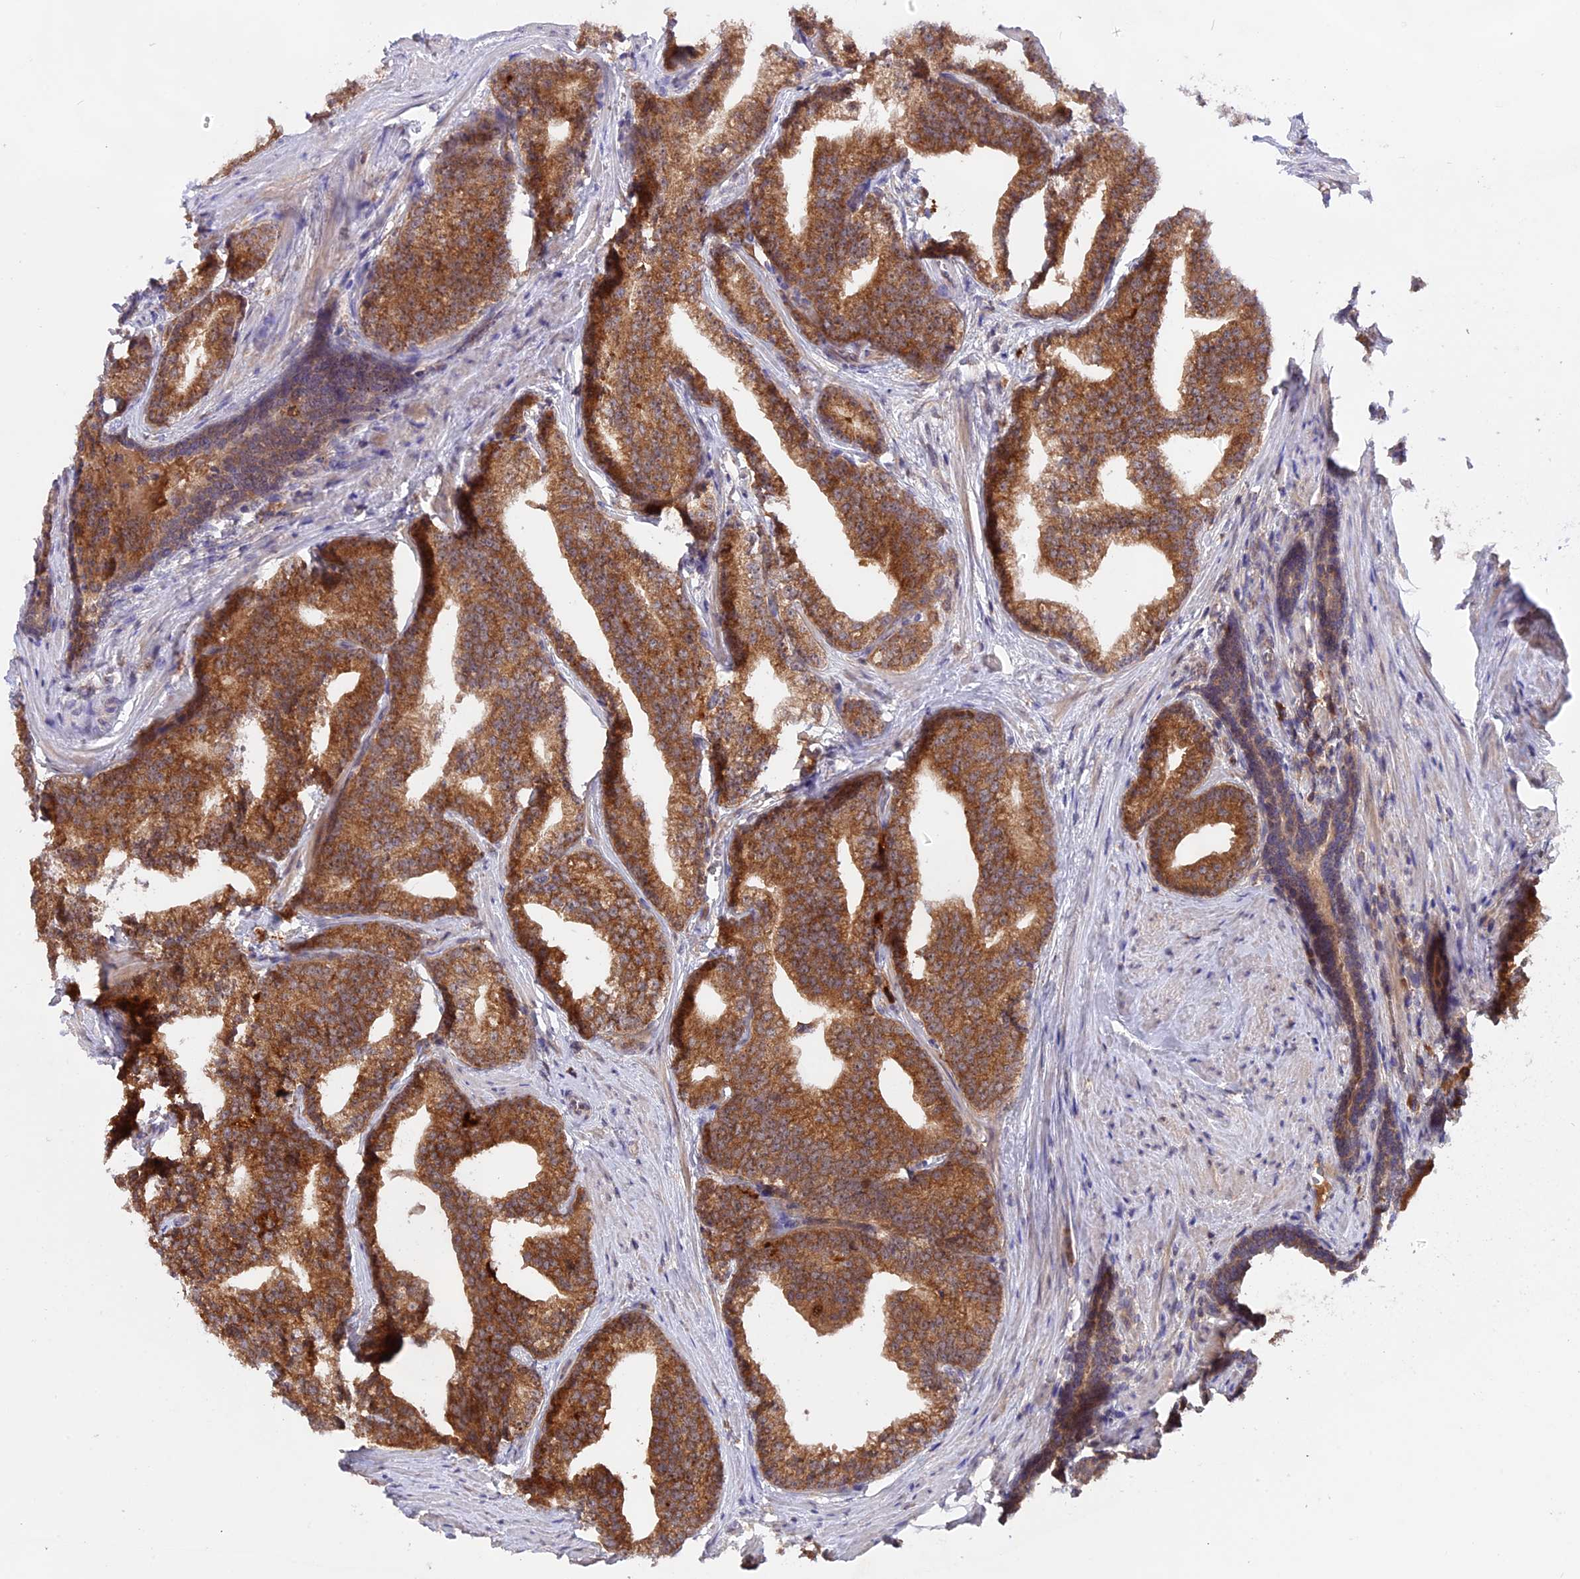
{"staining": {"intensity": "moderate", "quantity": ">75%", "location": "cytoplasmic/membranous"}, "tissue": "prostate cancer", "cell_type": "Tumor cells", "image_type": "cancer", "snomed": [{"axis": "morphology", "description": "Adenocarcinoma, Low grade"}, {"axis": "topography", "description": "Prostate"}], "caption": "Human prostate cancer (adenocarcinoma (low-grade)) stained with a protein marker demonstrates moderate staining in tumor cells.", "gene": "MARK4", "patient": {"sex": "male", "age": 71}}